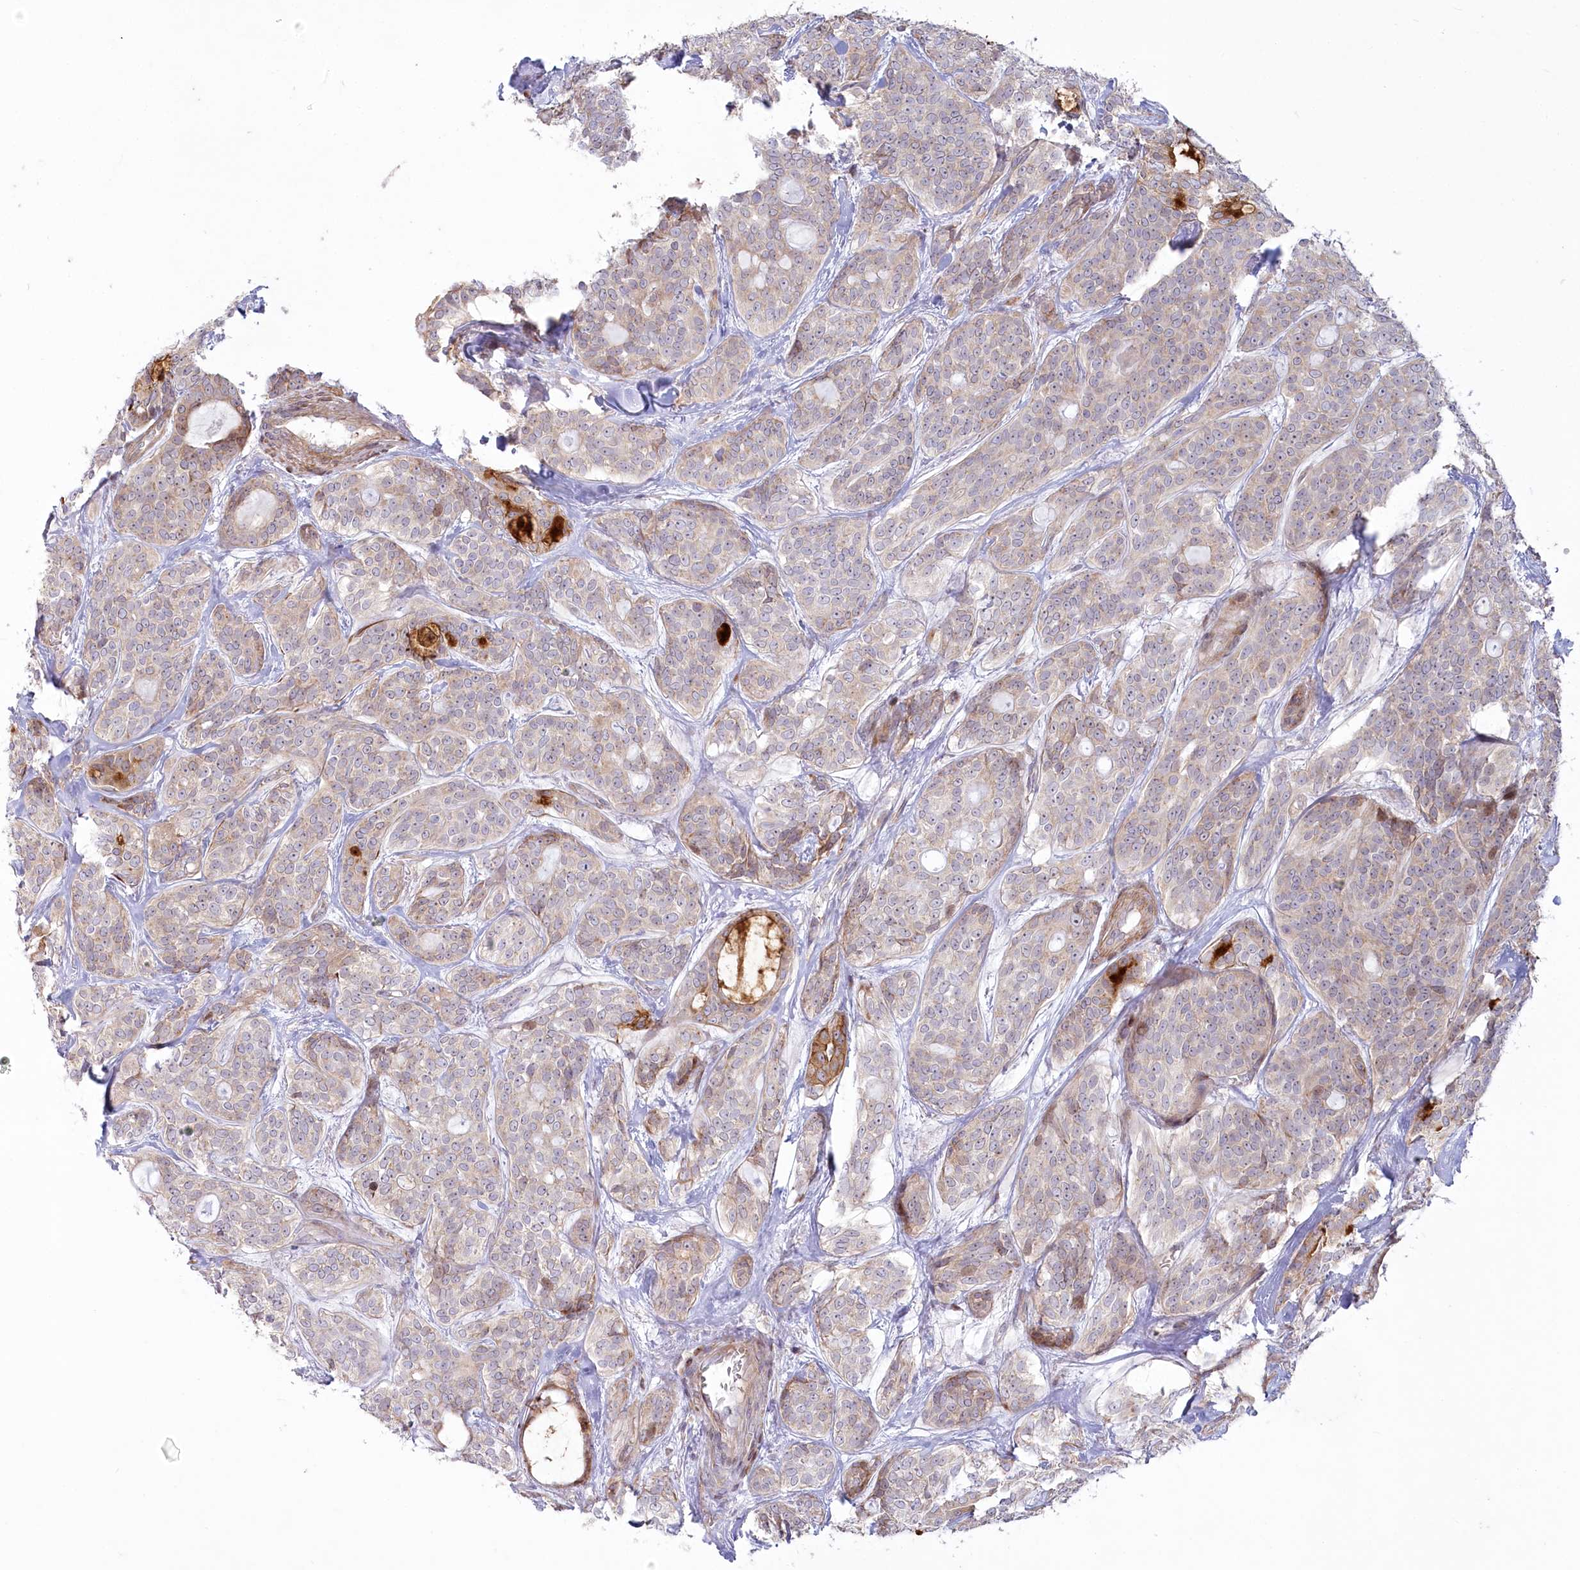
{"staining": {"intensity": "moderate", "quantity": "<25%", "location": "cytoplasmic/membranous"}, "tissue": "head and neck cancer", "cell_type": "Tumor cells", "image_type": "cancer", "snomed": [{"axis": "morphology", "description": "Adenocarcinoma, NOS"}, {"axis": "topography", "description": "Head-Neck"}], "caption": "Moderate cytoplasmic/membranous staining is present in approximately <25% of tumor cells in head and neck adenocarcinoma.", "gene": "MTG1", "patient": {"sex": "male", "age": 66}}